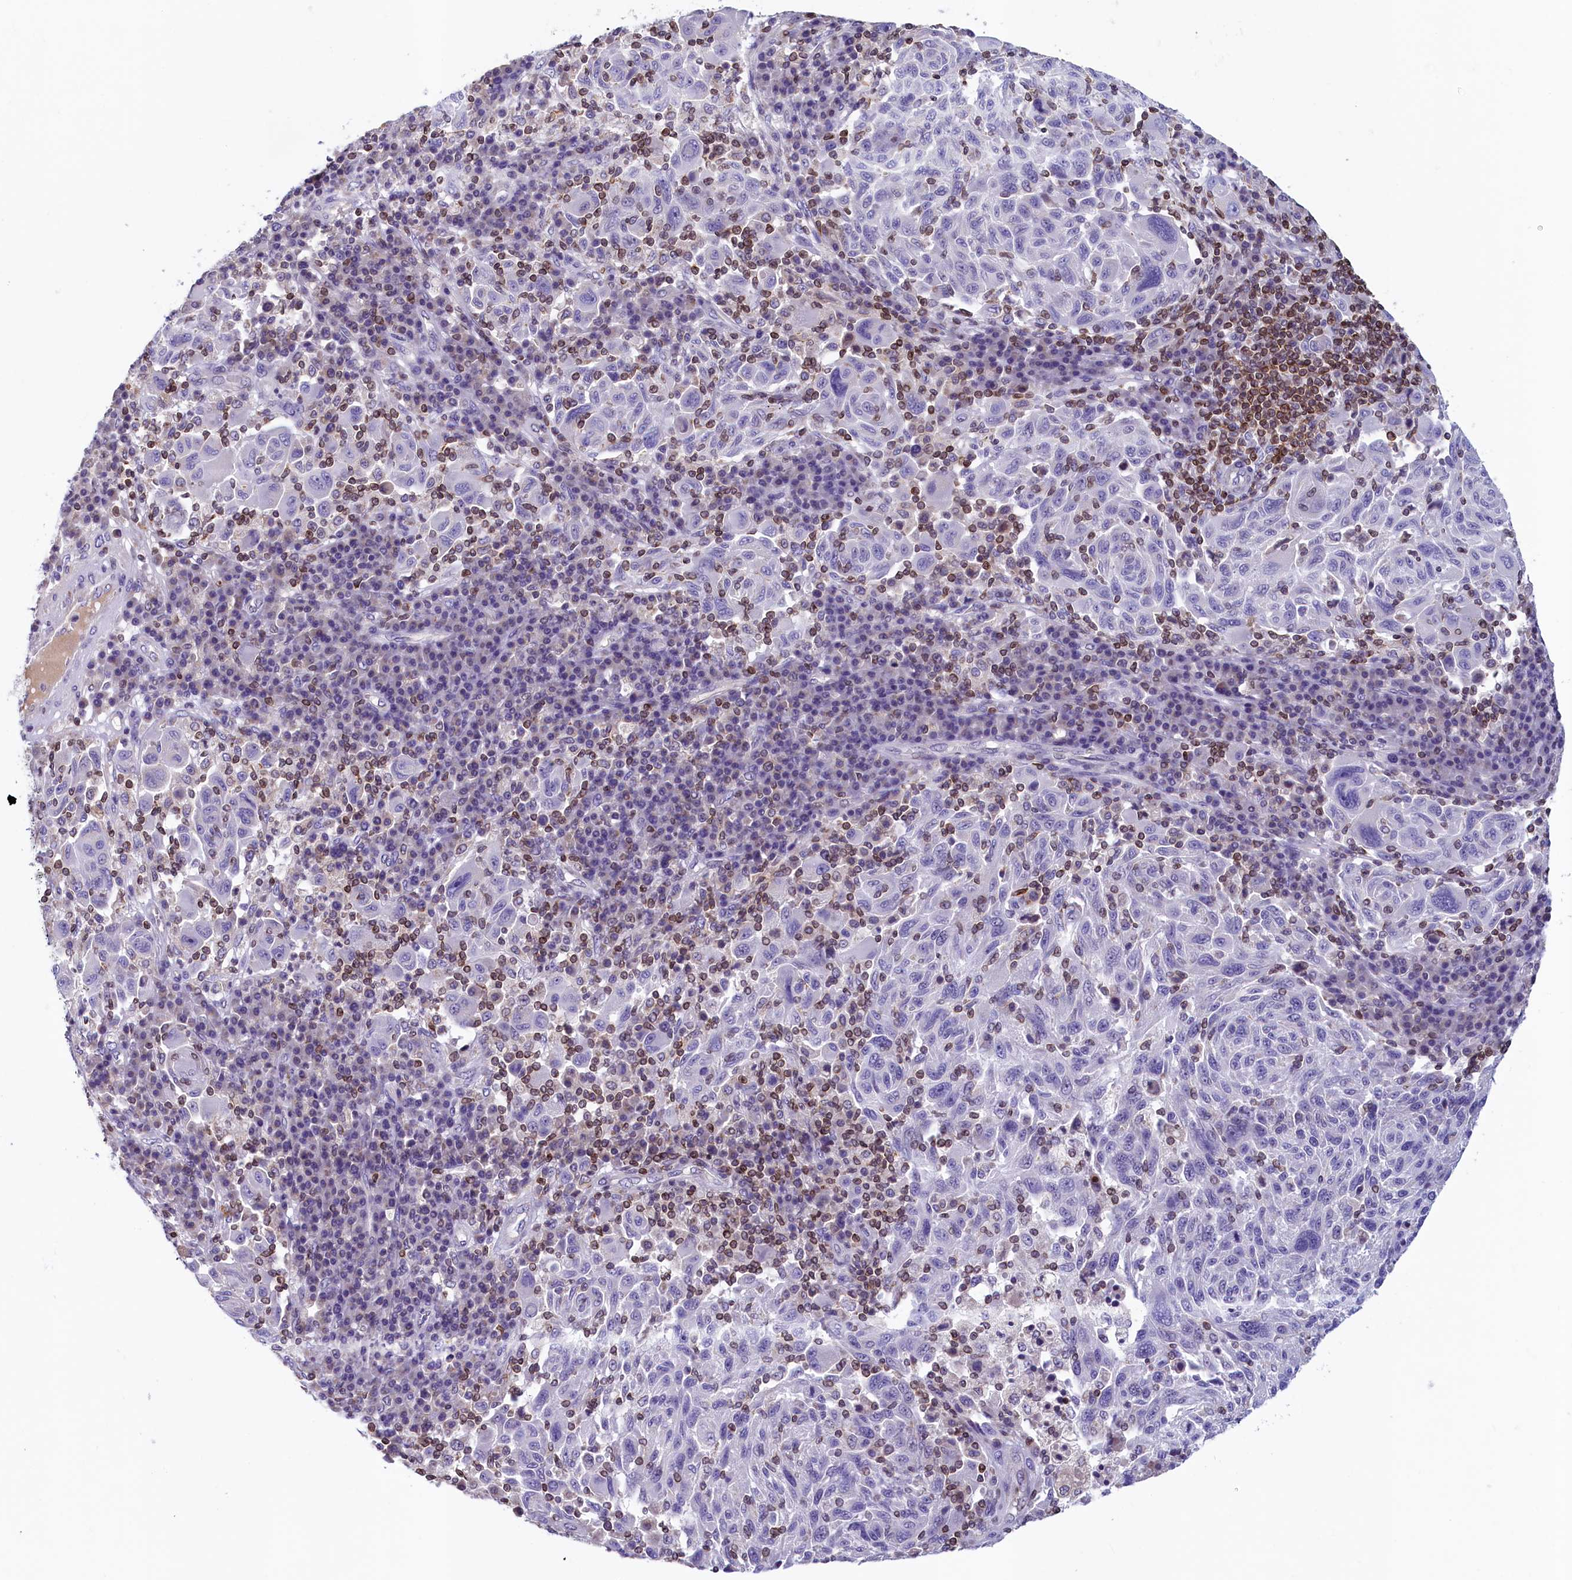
{"staining": {"intensity": "negative", "quantity": "none", "location": "none"}, "tissue": "melanoma", "cell_type": "Tumor cells", "image_type": "cancer", "snomed": [{"axis": "morphology", "description": "Malignant melanoma, NOS"}, {"axis": "topography", "description": "Skin"}], "caption": "Immunohistochemistry (IHC) of human malignant melanoma shows no positivity in tumor cells.", "gene": "TRAF3IP3", "patient": {"sex": "male", "age": 53}}